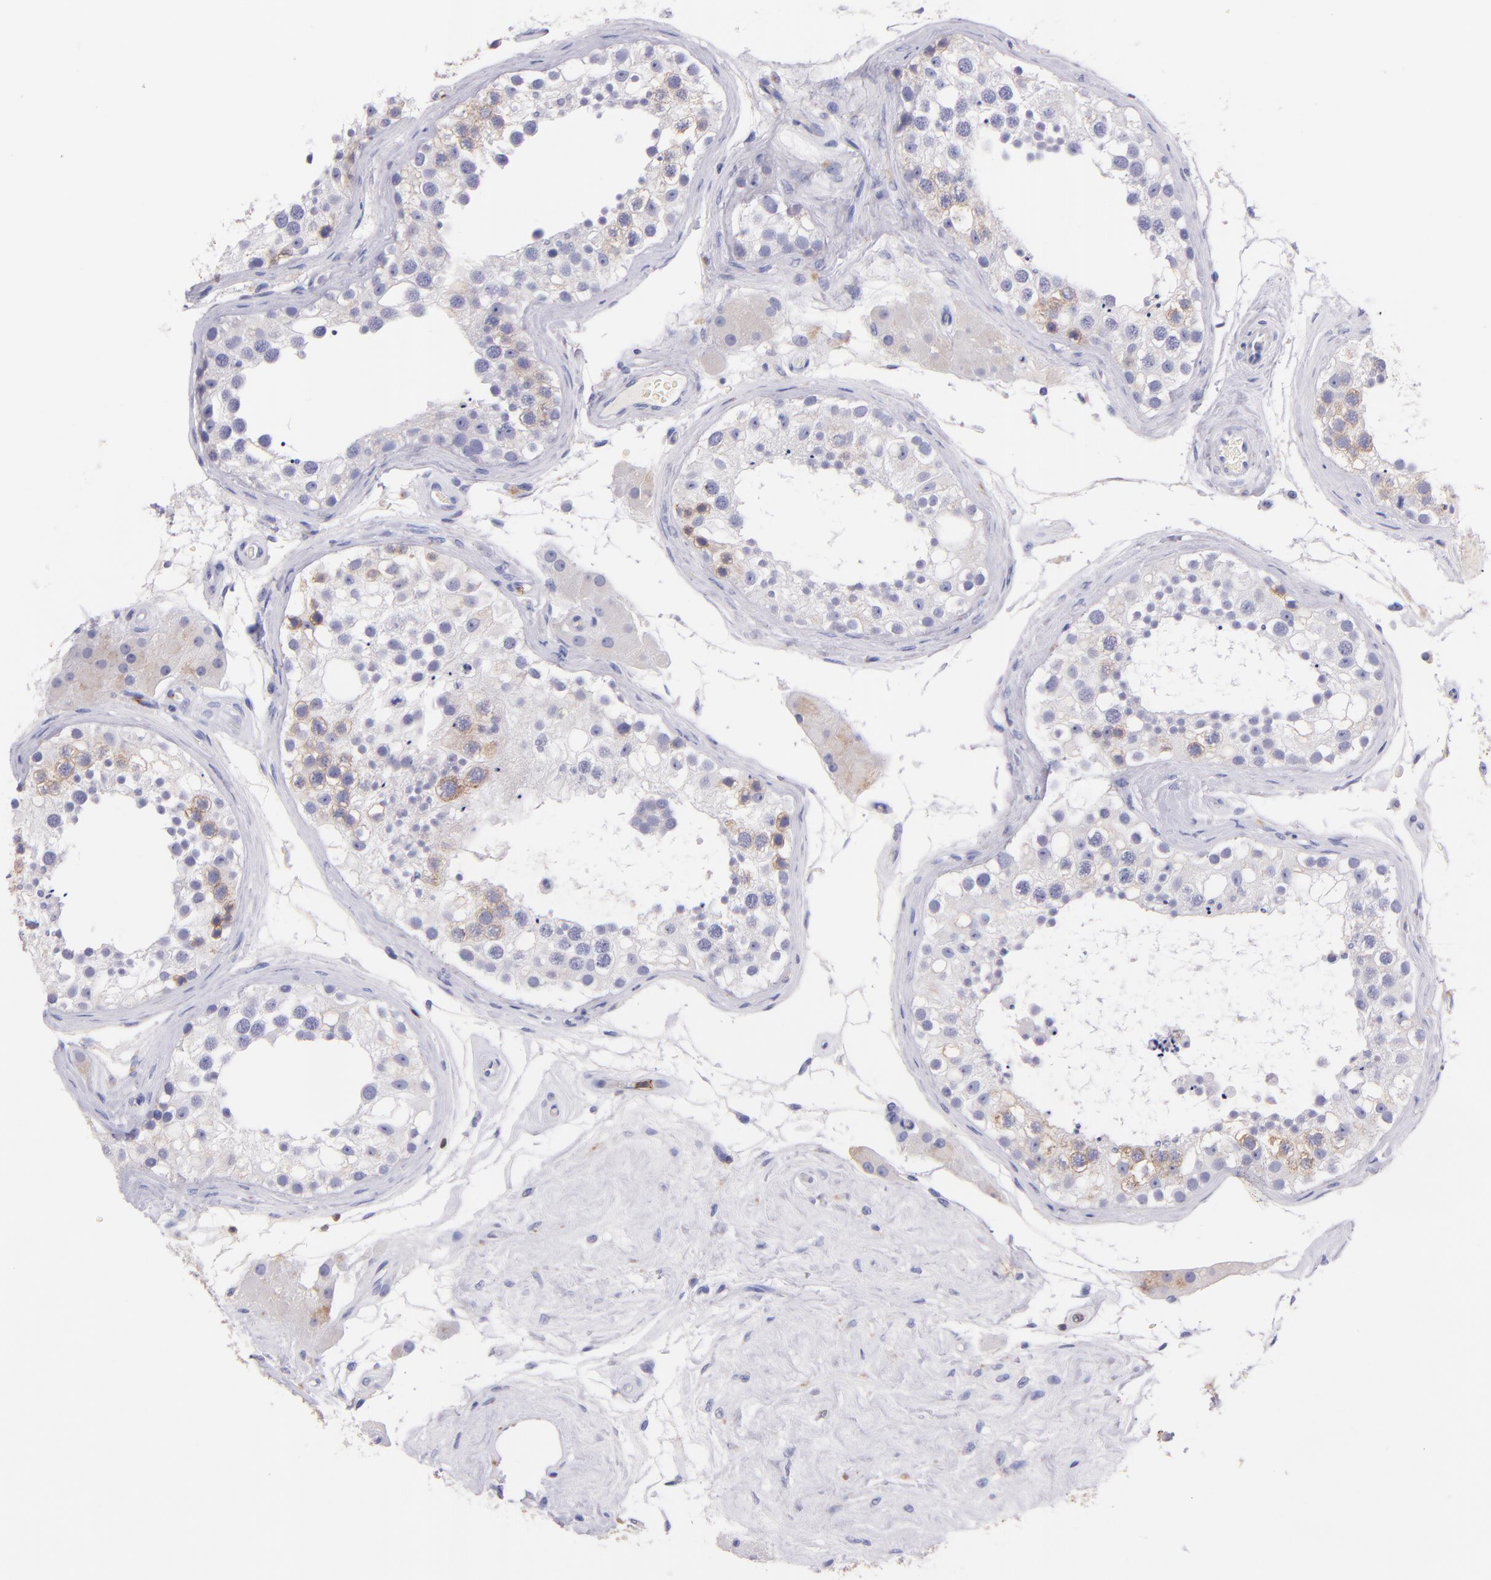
{"staining": {"intensity": "weak", "quantity": "<25%", "location": "cytoplasmic/membranous"}, "tissue": "testis", "cell_type": "Cells in seminiferous ducts", "image_type": "normal", "snomed": [{"axis": "morphology", "description": "Normal tissue, NOS"}, {"axis": "topography", "description": "Testis"}], "caption": "Cells in seminiferous ducts show no significant protein staining in benign testis. Nuclei are stained in blue.", "gene": "SPN", "patient": {"sex": "male", "age": 68}}